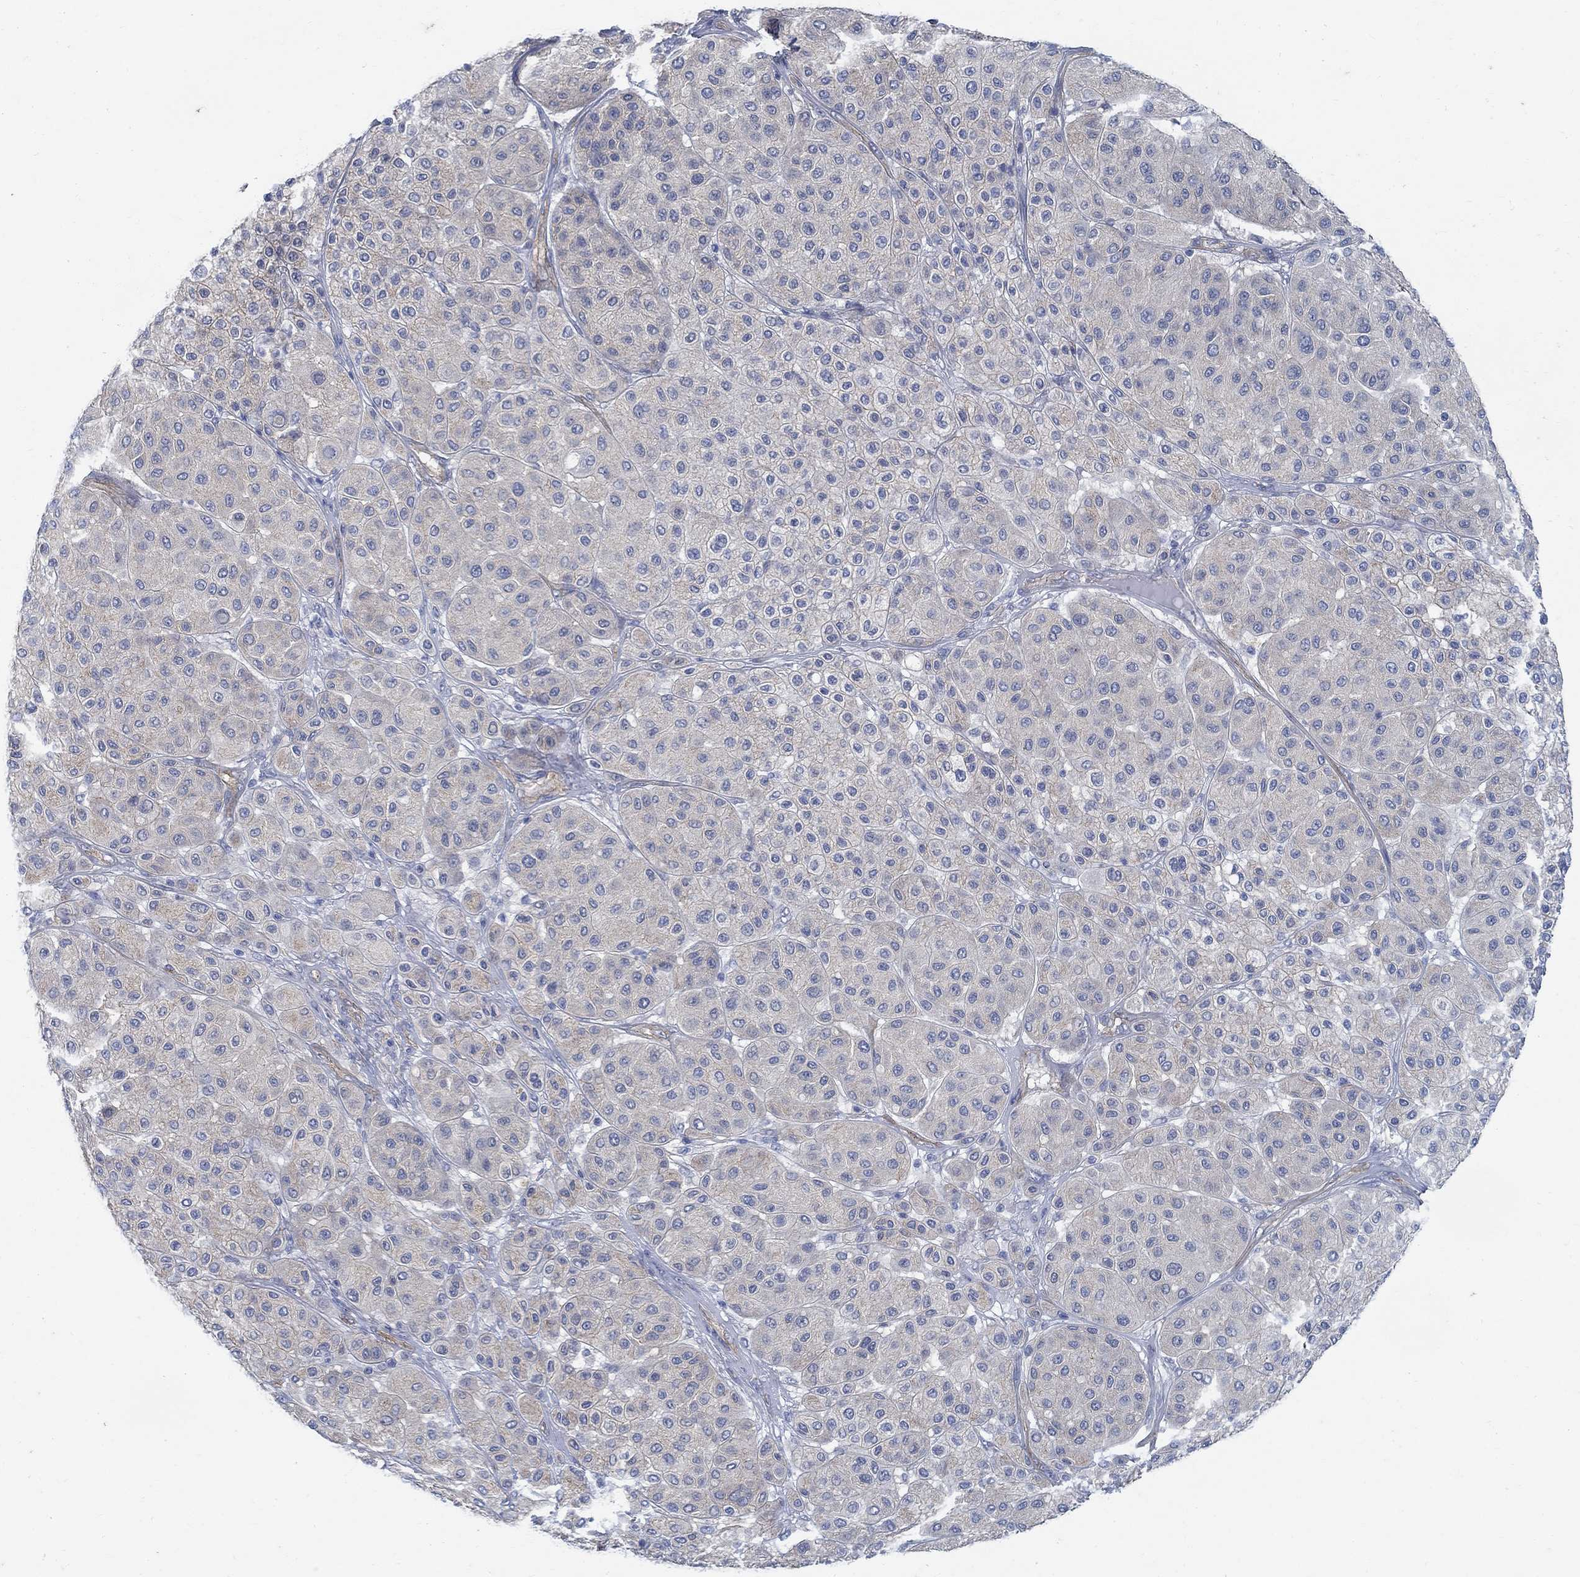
{"staining": {"intensity": "negative", "quantity": "none", "location": "none"}, "tissue": "melanoma", "cell_type": "Tumor cells", "image_type": "cancer", "snomed": [{"axis": "morphology", "description": "Malignant melanoma, Metastatic site"}, {"axis": "topography", "description": "Smooth muscle"}], "caption": "A photomicrograph of malignant melanoma (metastatic site) stained for a protein reveals no brown staining in tumor cells. The staining is performed using DAB (3,3'-diaminobenzidine) brown chromogen with nuclei counter-stained in using hematoxylin.", "gene": "TMEM198", "patient": {"sex": "male", "age": 41}}